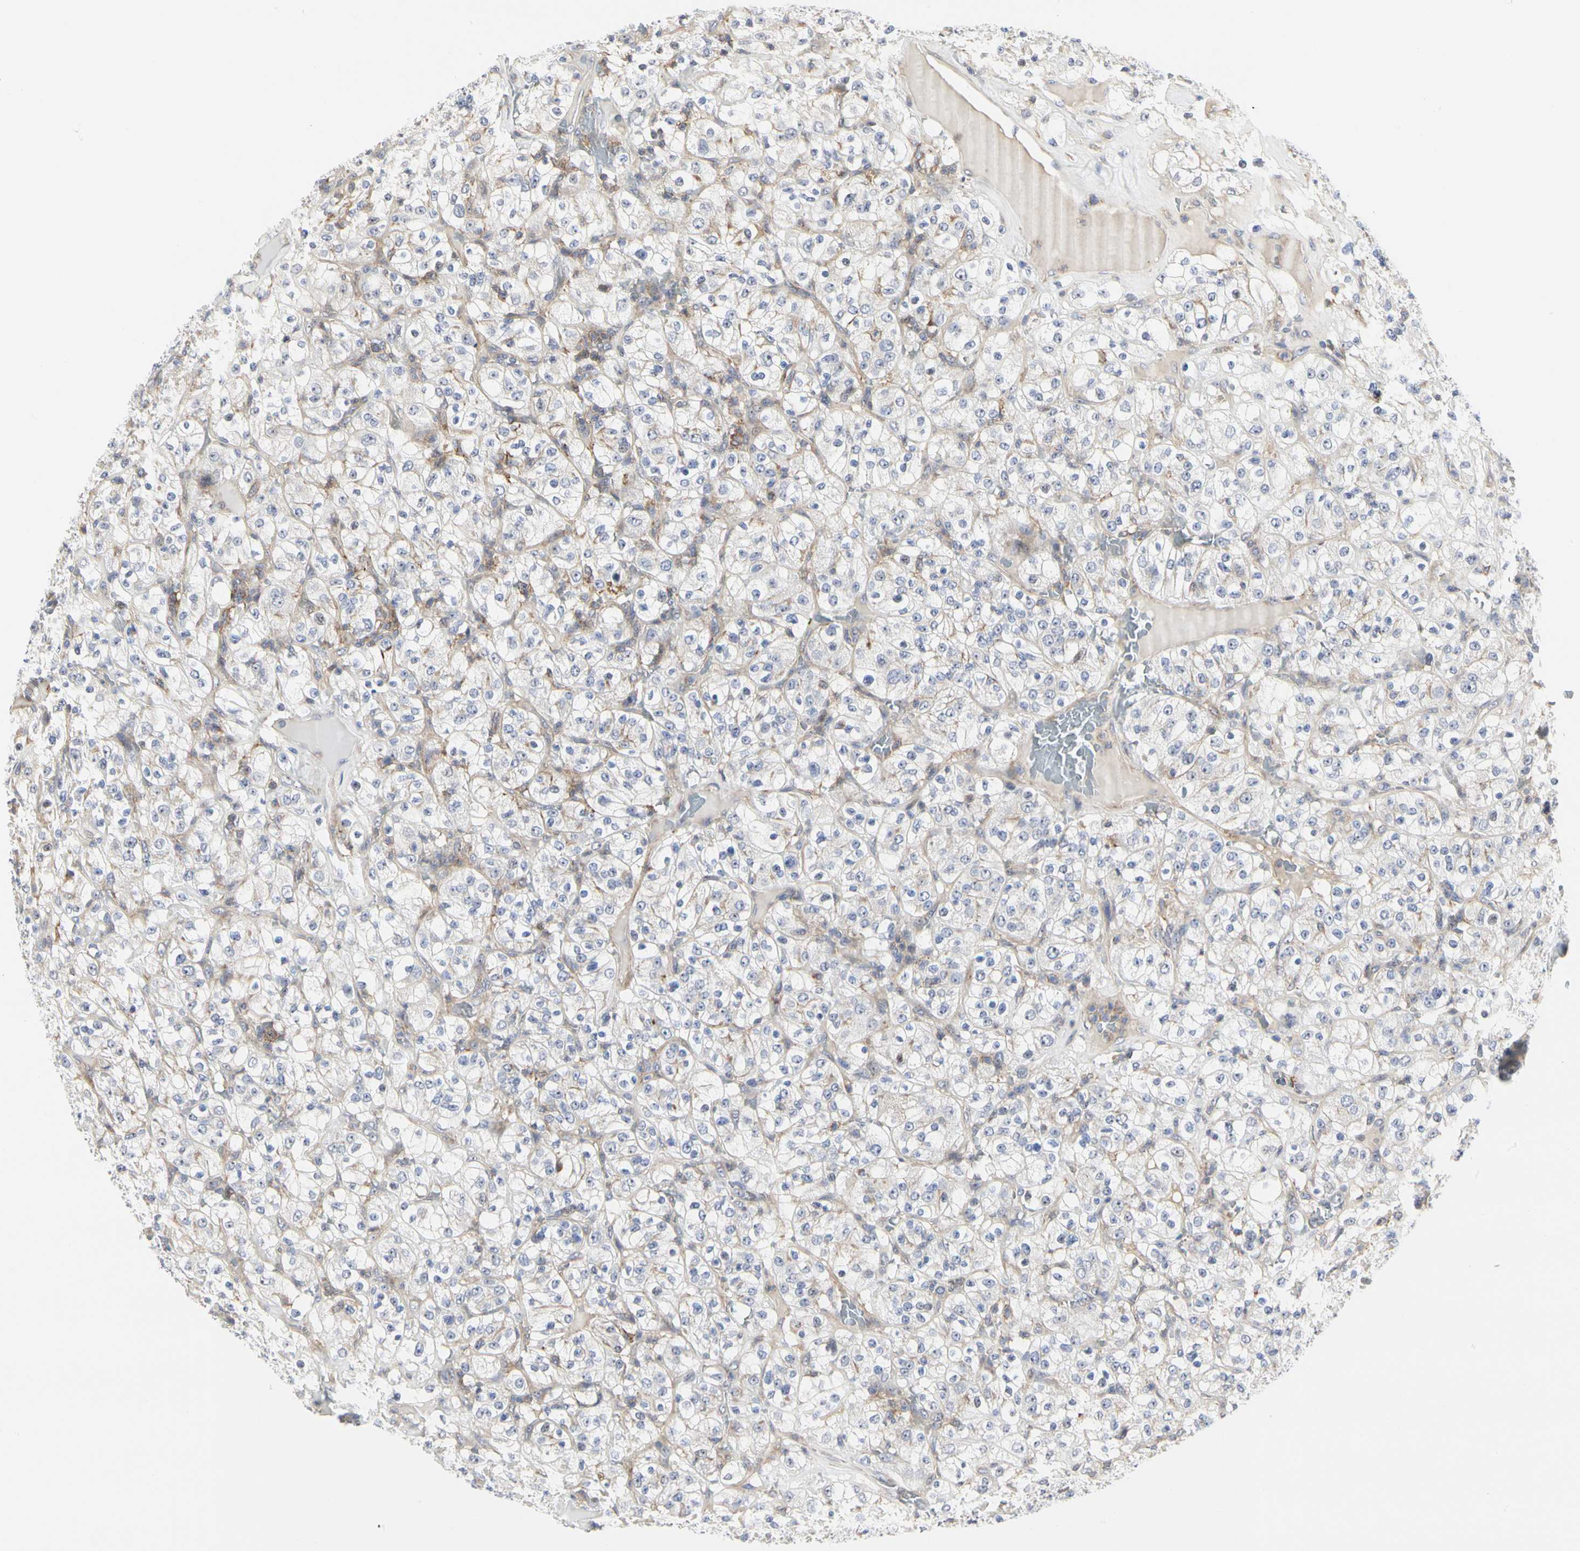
{"staining": {"intensity": "negative", "quantity": "none", "location": "none"}, "tissue": "renal cancer", "cell_type": "Tumor cells", "image_type": "cancer", "snomed": [{"axis": "morphology", "description": "Normal tissue, NOS"}, {"axis": "morphology", "description": "Adenocarcinoma, NOS"}, {"axis": "topography", "description": "Kidney"}], "caption": "Tumor cells show no significant positivity in renal cancer (adenocarcinoma). Brightfield microscopy of immunohistochemistry stained with DAB (3,3'-diaminobenzidine) (brown) and hematoxylin (blue), captured at high magnification.", "gene": "SHANK2", "patient": {"sex": "female", "age": 72}}